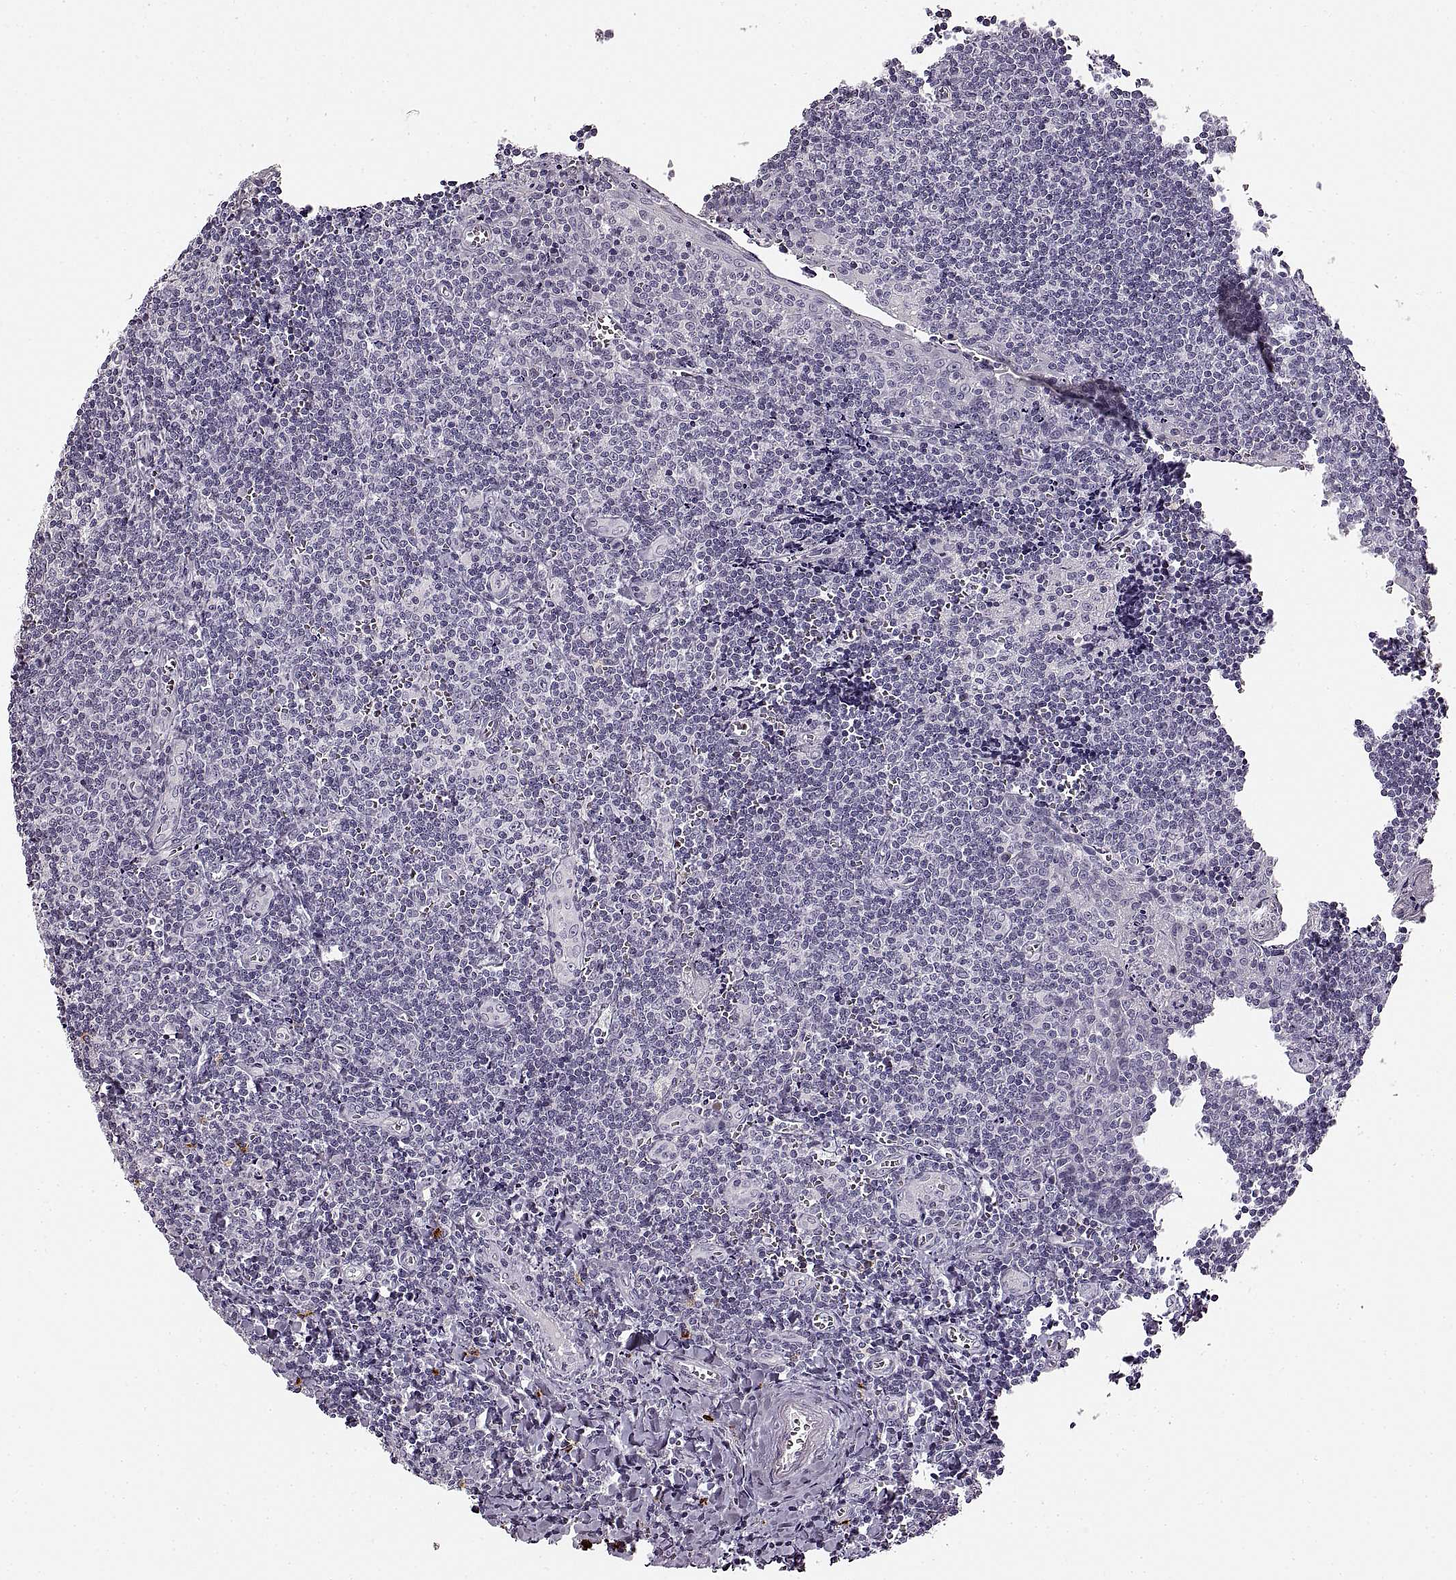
{"staining": {"intensity": "negative", "quantity": "none", "location": "none"}, "tissue": "tonsil", "cell_type": "Germinal center cells", "image_type": "normal", "snomed": [{"axis": "morphology", "description": "Normal tissue, NOS"}, {"axis": "morphology", "description": "Inflammation, NOS"}, {"axis": "topography", "description": "Tonsil"}], "caption": "Tonsil stained for a protein using immunohistochemistry (IHC) shows no positivity germinal center cells.", "gene": "CNTN1", "patient": {"sex": "female", "age": 31}}